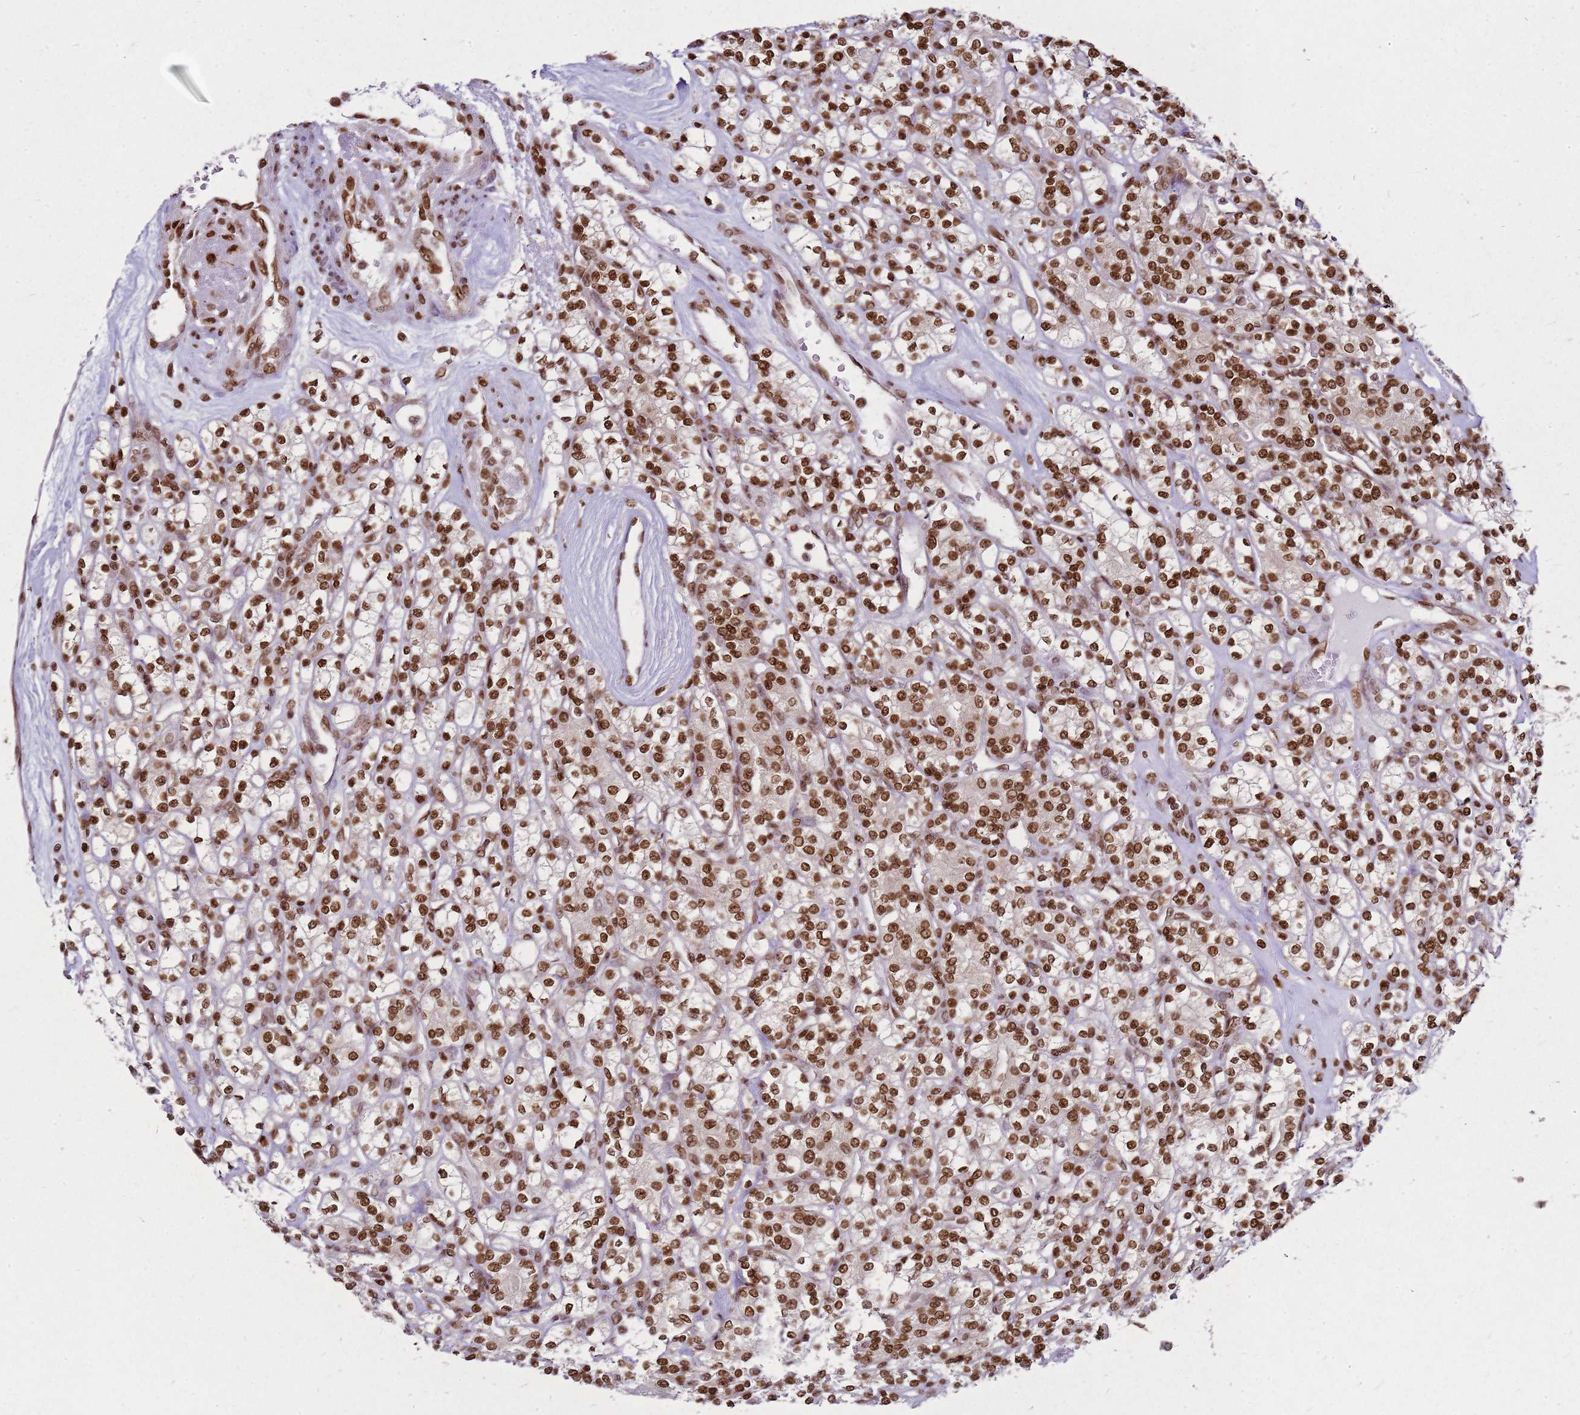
{"staining": {"intensity": "strong", "quantity": ">75%", "location": "nuclear"}, "tissue": "renal cancer", "cell_type": "Tumor cells", "image_type": "cancer", "snomed": [{"axis": "morphology", "description": "Adenocarcinoma, NOS"}, {"axis": "topography", "description": "Kidney"}], "caption": "This is an image of immunohistochemistry staining of renal cancer (adenocarcinoma), which shows strong staining in the nuclear of tumor cells.", "gene": "APEX1", "patient": {"sex": "male", "age": 77}}